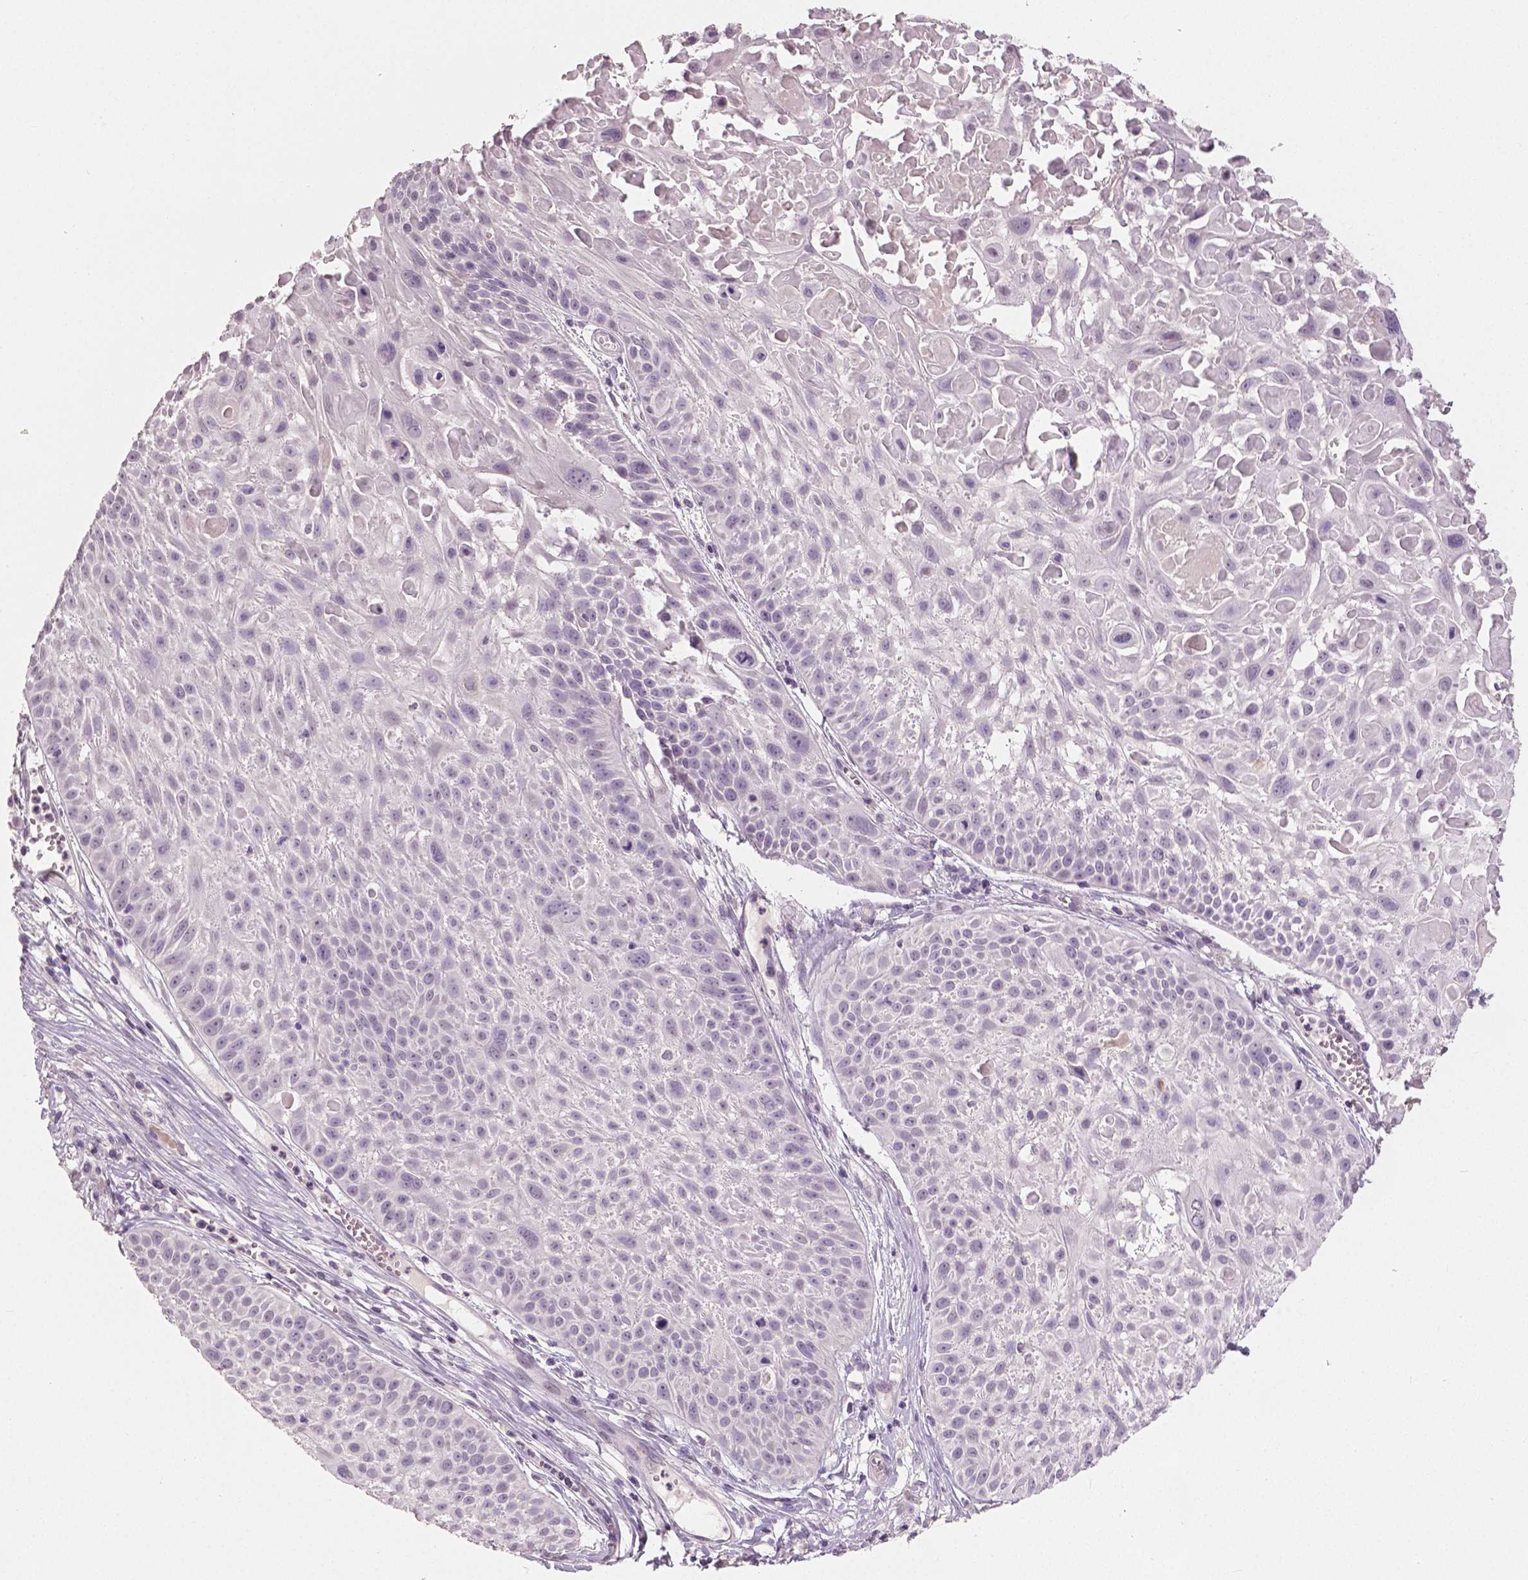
{"staining": {"intensity": "negative", "quantity": "none", "location": "none"}, "tissue": "skin cancer", "cell_type": "Tumor cells", "image_type": "cancer", "snomed": [{"axis": "morphology", "description": "Squamous cell carcinoma, NOS"}, {"axis": "topography", "description": "Skin"}, {"axis": "topography", "description": "Anal"}], "caption": "Immunohistochemical staining of human skin squamous cell carcinoma displays no significant expression in tumor cells.", "gene": "NECAB1", "patient": {"sex": "female", "age": 75}}